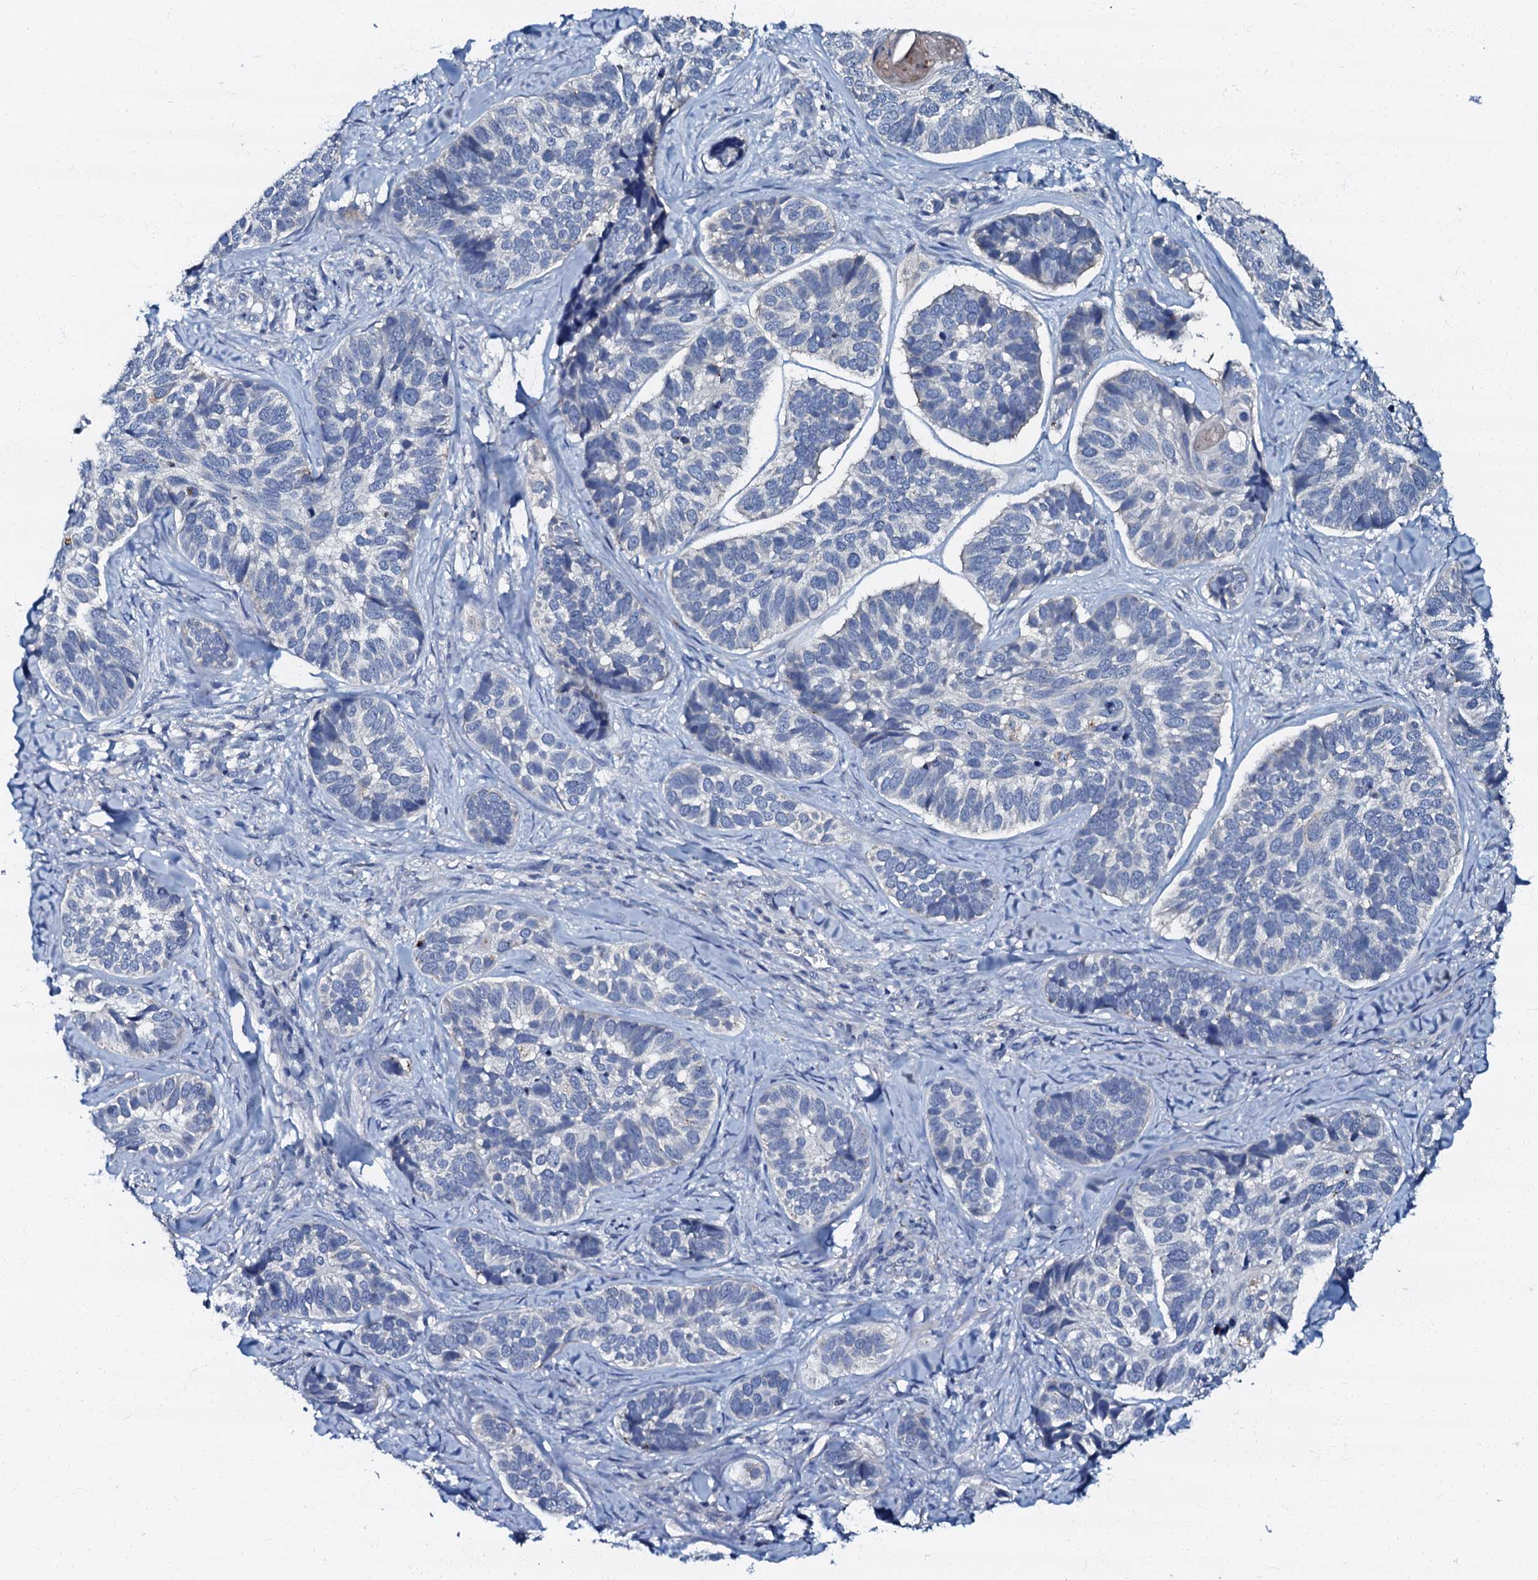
{"staining": {"intensity": "negative", "quantity": "none", "location": "none"}, "tissue": "skin cancer", "cell_type": "Tumor cells", "image_type": "cancer", "snomed": [{"axis": "morphology", "description": "Basal cell carcinoma"}, {"axis": "topography", "description": "Skin"}], "caption": "Tumor cells are negative for brown protein staining in basal cell carcinoma (skin).", "gene": "OLAH", "patient": {"sex": "male", "age": 62}}